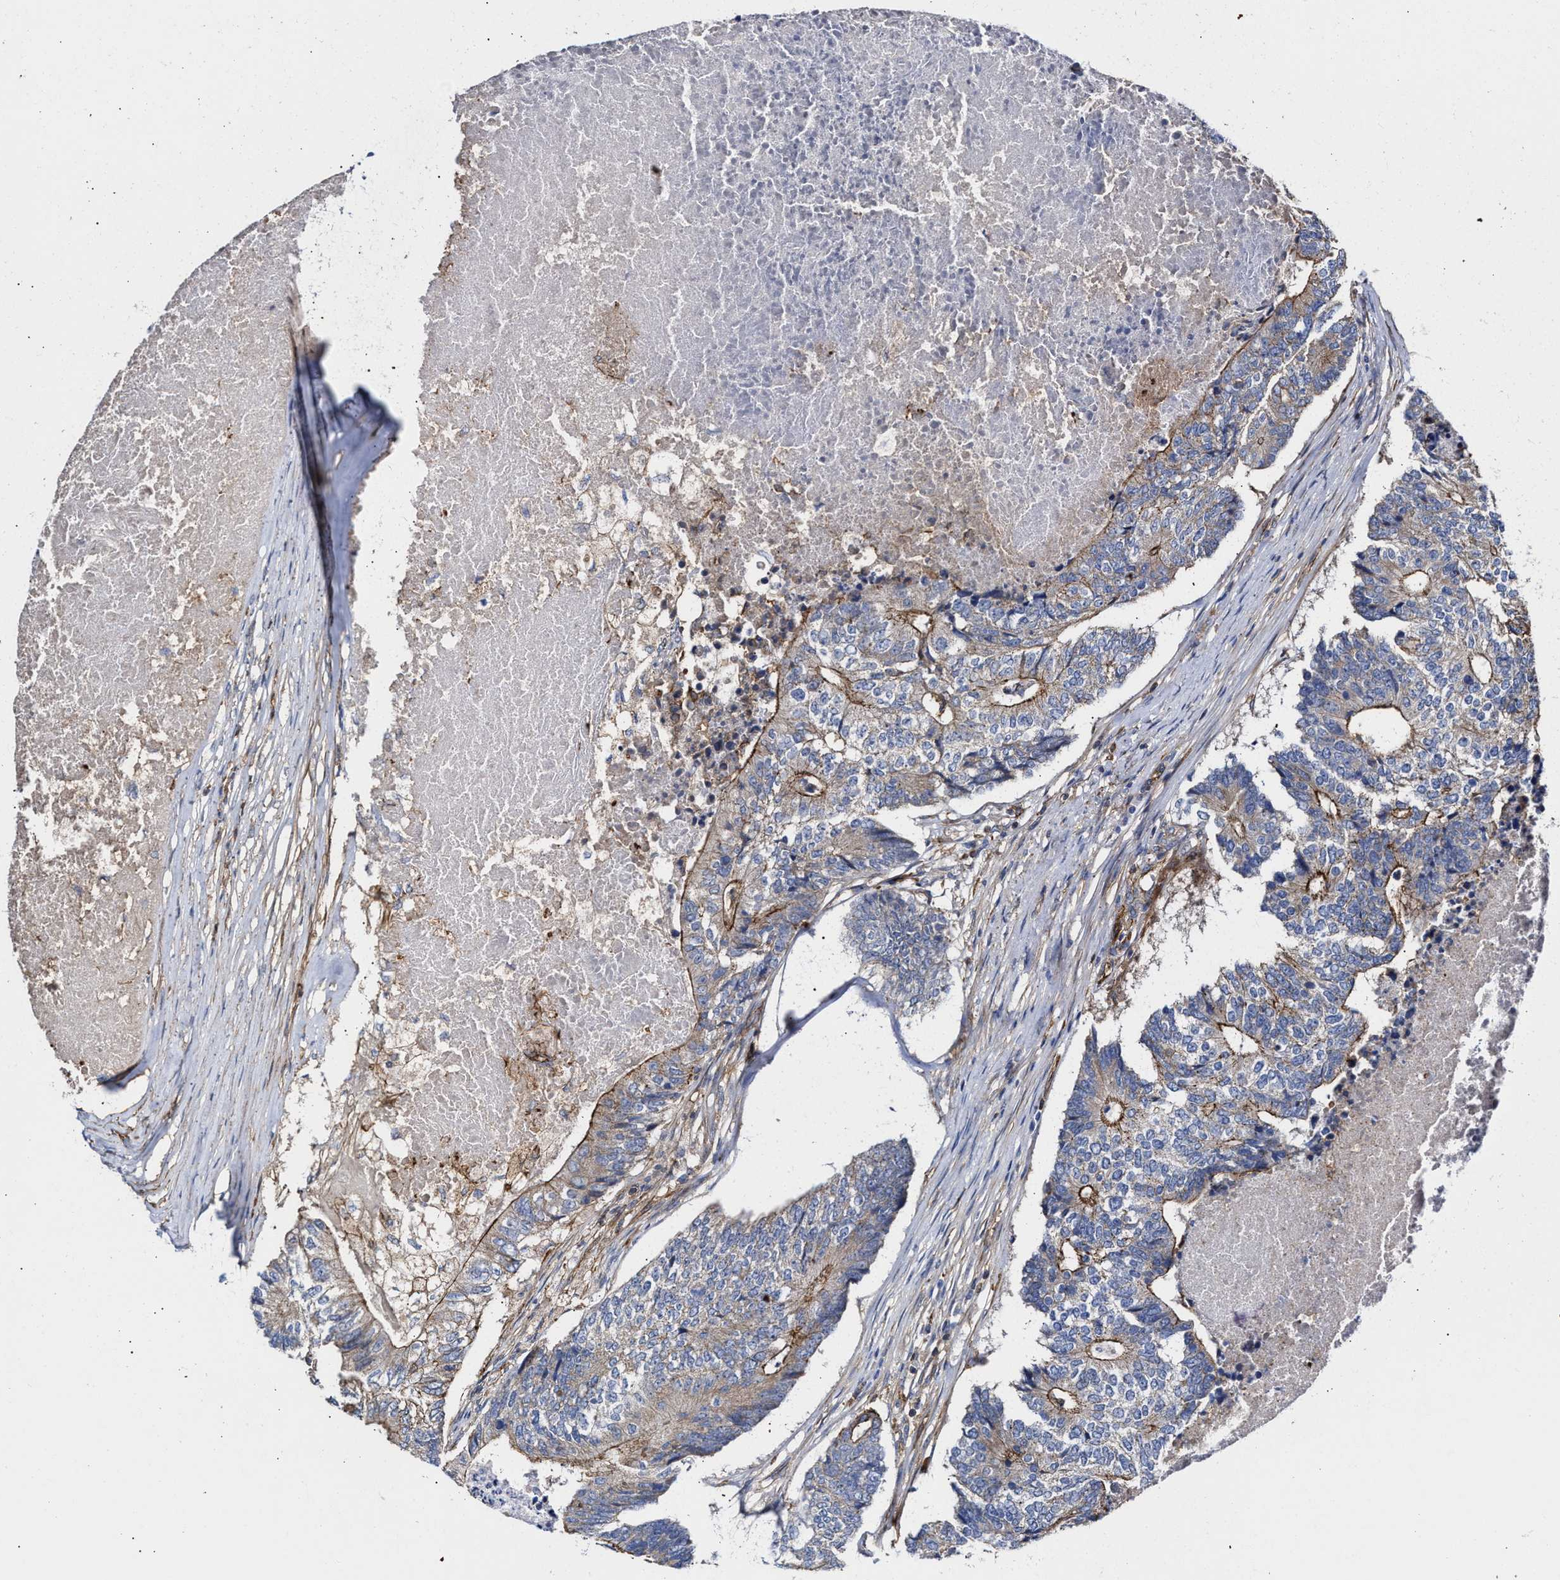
{"staining": {"intensity": "moderate", "quantity": "<25%", "location": "cytoplasmic/membranous"}, "tissue": "colorectal cancer", "cell_type": "Tumor cells", "image_type": "cancer", "snomed": [{"axis": "morphology", "description": "Adenocarcinoma, NOS"}, {"axis": "topography", "description": "Colon"}], "caption": "DAB immunohistochemical staining of adenocarcinoma (colorectal) shows moderate cytoplasmic/membranous protein expression in approximately <25% of tumor cells.", "gene": "HS3ST5", "patient": {"sex": "female", "age": 67}}